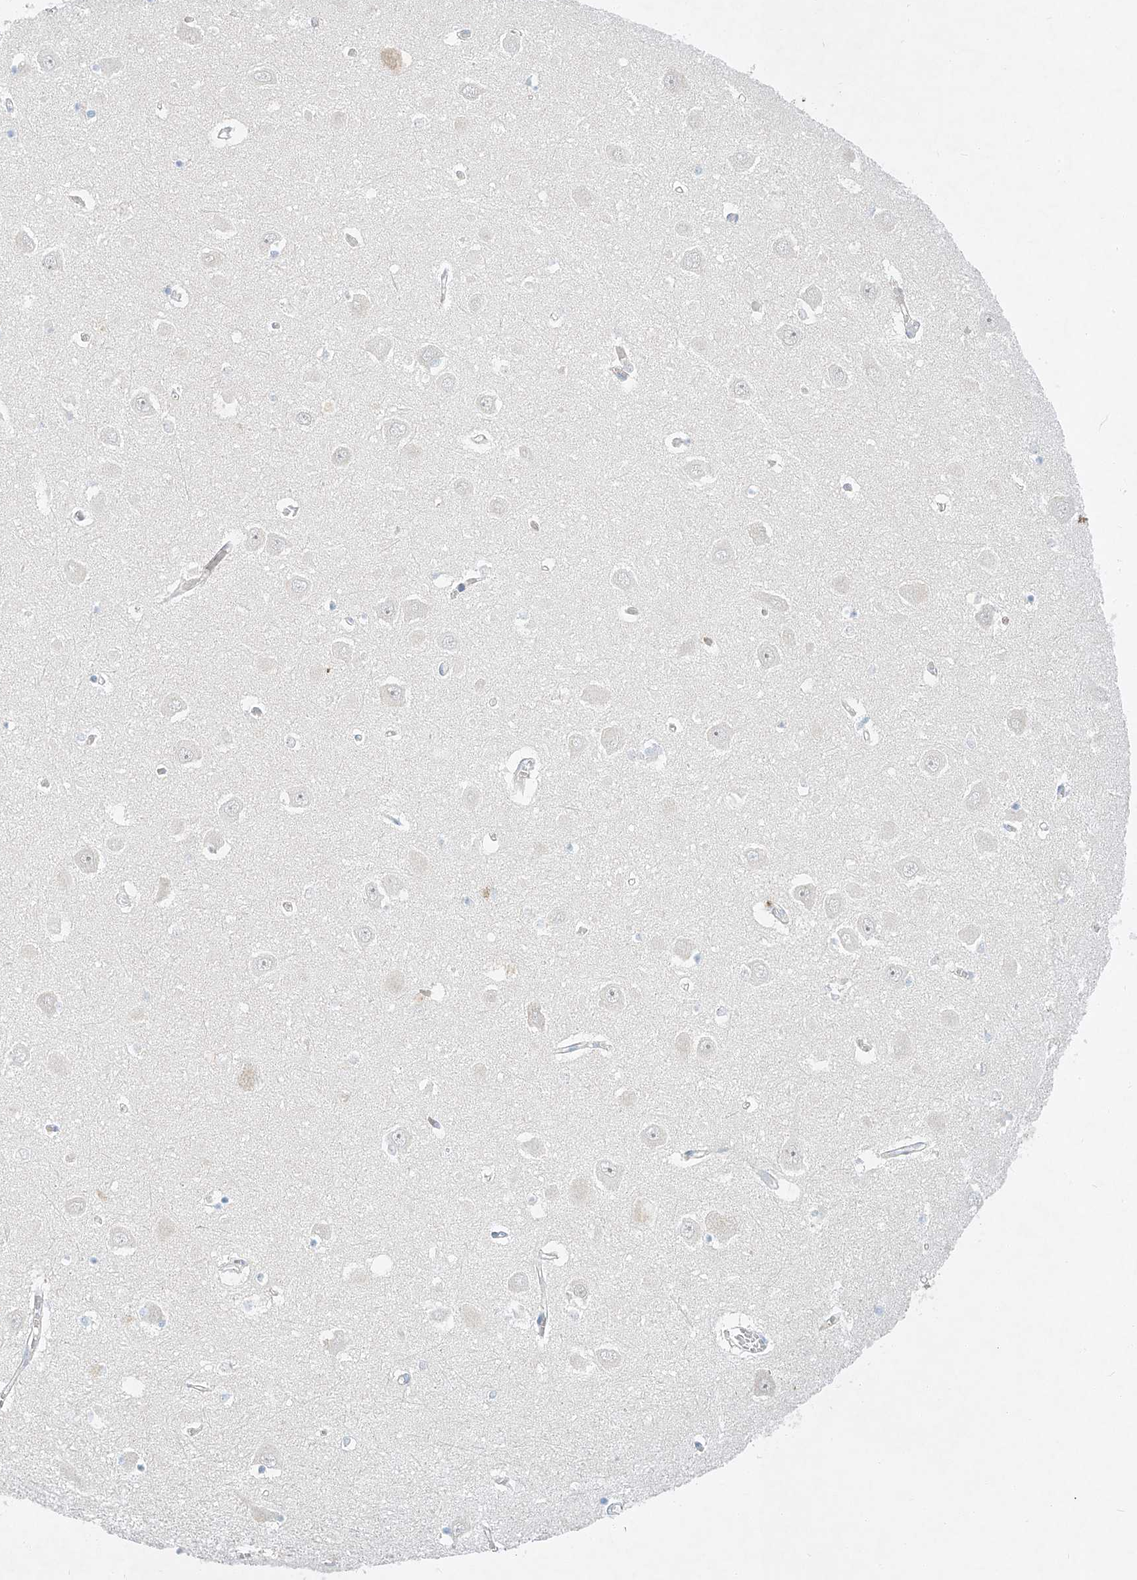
{"staining": {"intensity": "negative", "quantity": "none", "location": "none"}, "tissue": "hippocampus", "cell_type": "Glial cells", "image_type": "normal", "snomed": [{"axis": "morphology", "description": "Normal tissue, NOS"}, {"axis": "topography", "description": "Hippocampus"}], "caption": "Immunohistochemistry of normal human hippocampus demonstrates no positivity in glial cells.", "gene": "SYTL3", "patient": {"sex": "male", "age": 70}}